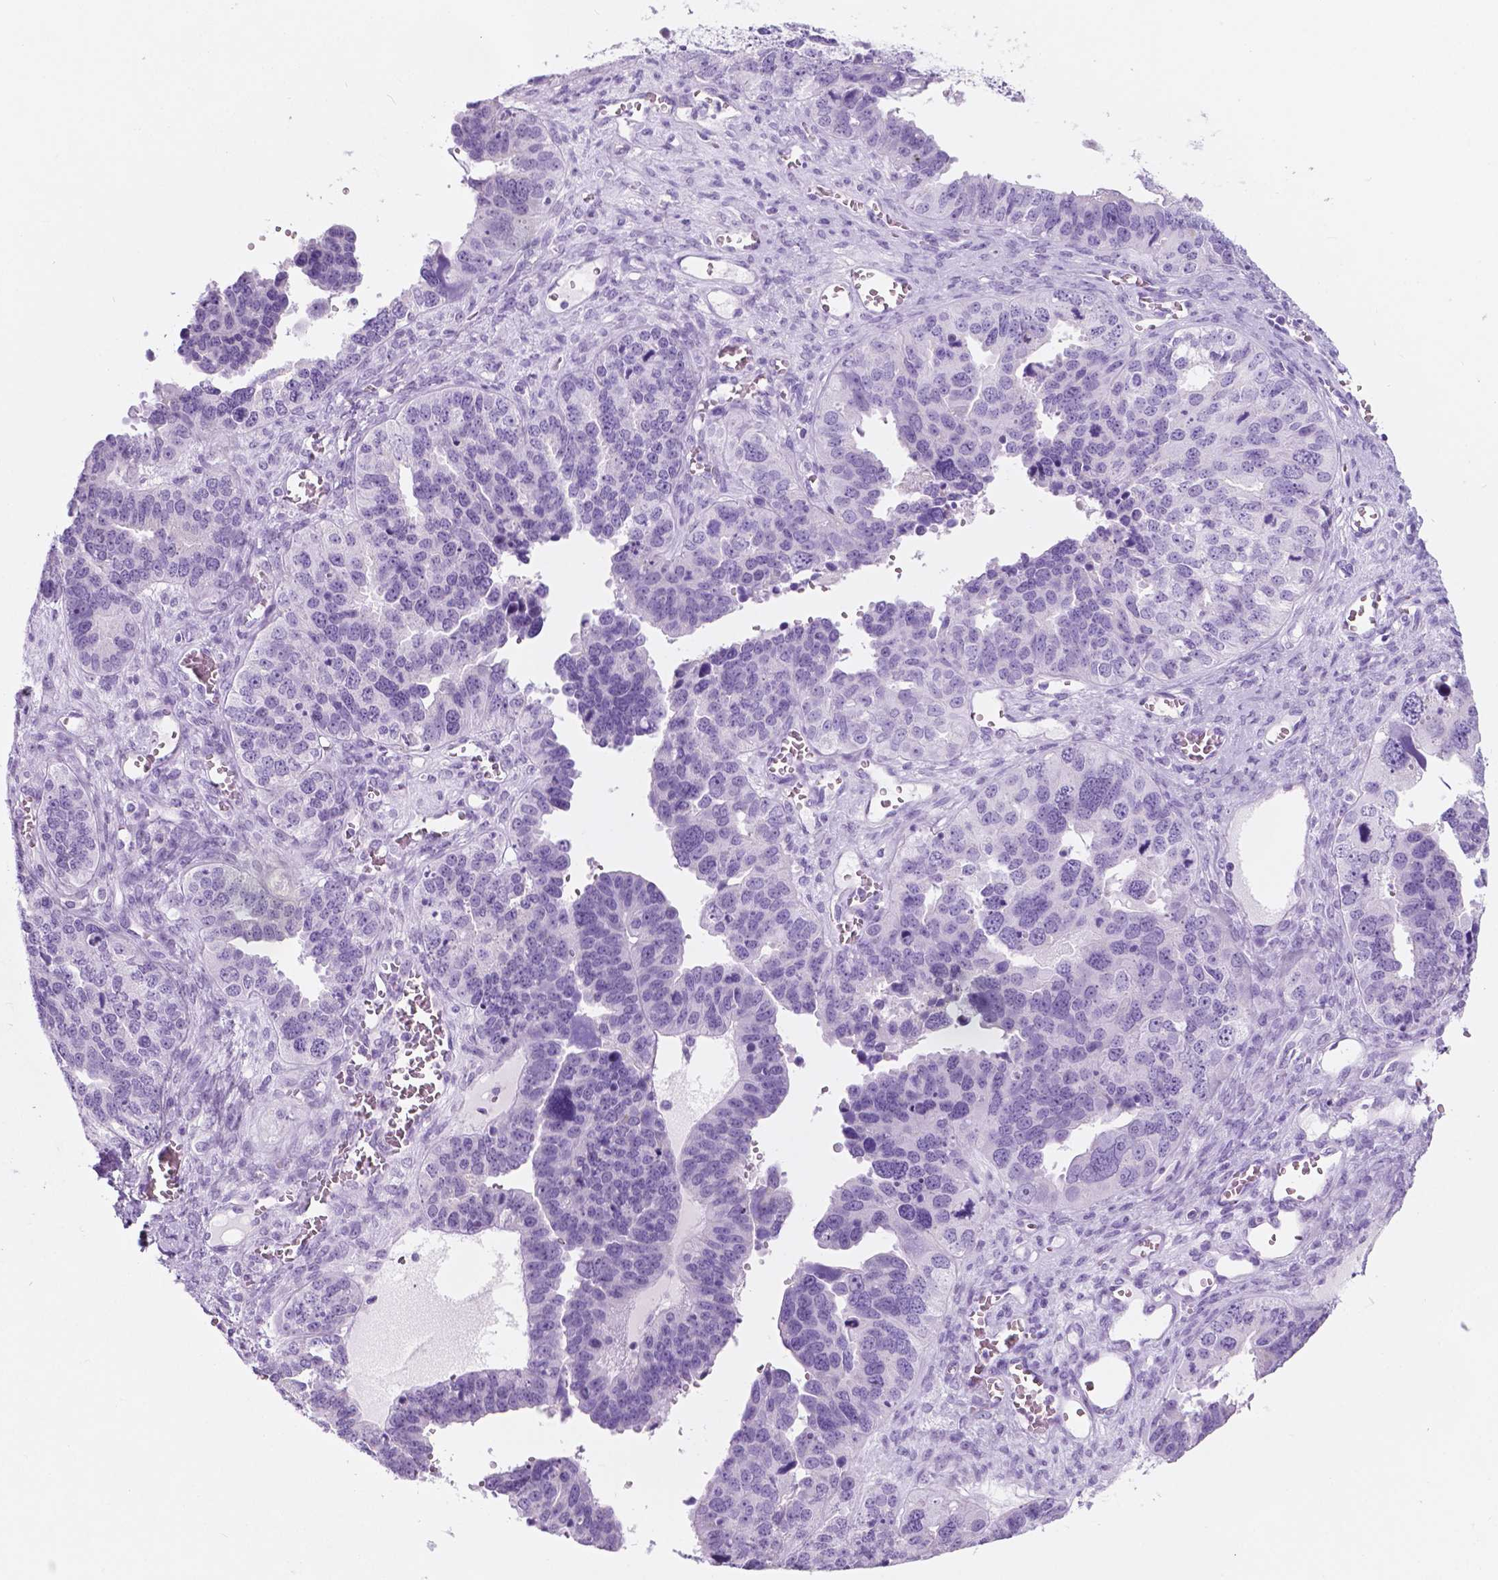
{"staining": {"intensity": "negative", "quantity": "none", "location": "none"}, "tissue": "ovarian cancer", "cell_type": "Tumor cells", "image_type": "cancer", "snomed": [{"axis": "morphology", "description": "Cystadenocarcinoma, serous, NOS"}, {"axis": "topography", "description": "Ovary"}], "caption": "Ovarian cancer (serous cystadenocarcinoma) was stained to show a protein in brown. There is no significant staining in tumor cells.", "gene": "CUZD1", "patient": {"sex": "female", "age": 76}}